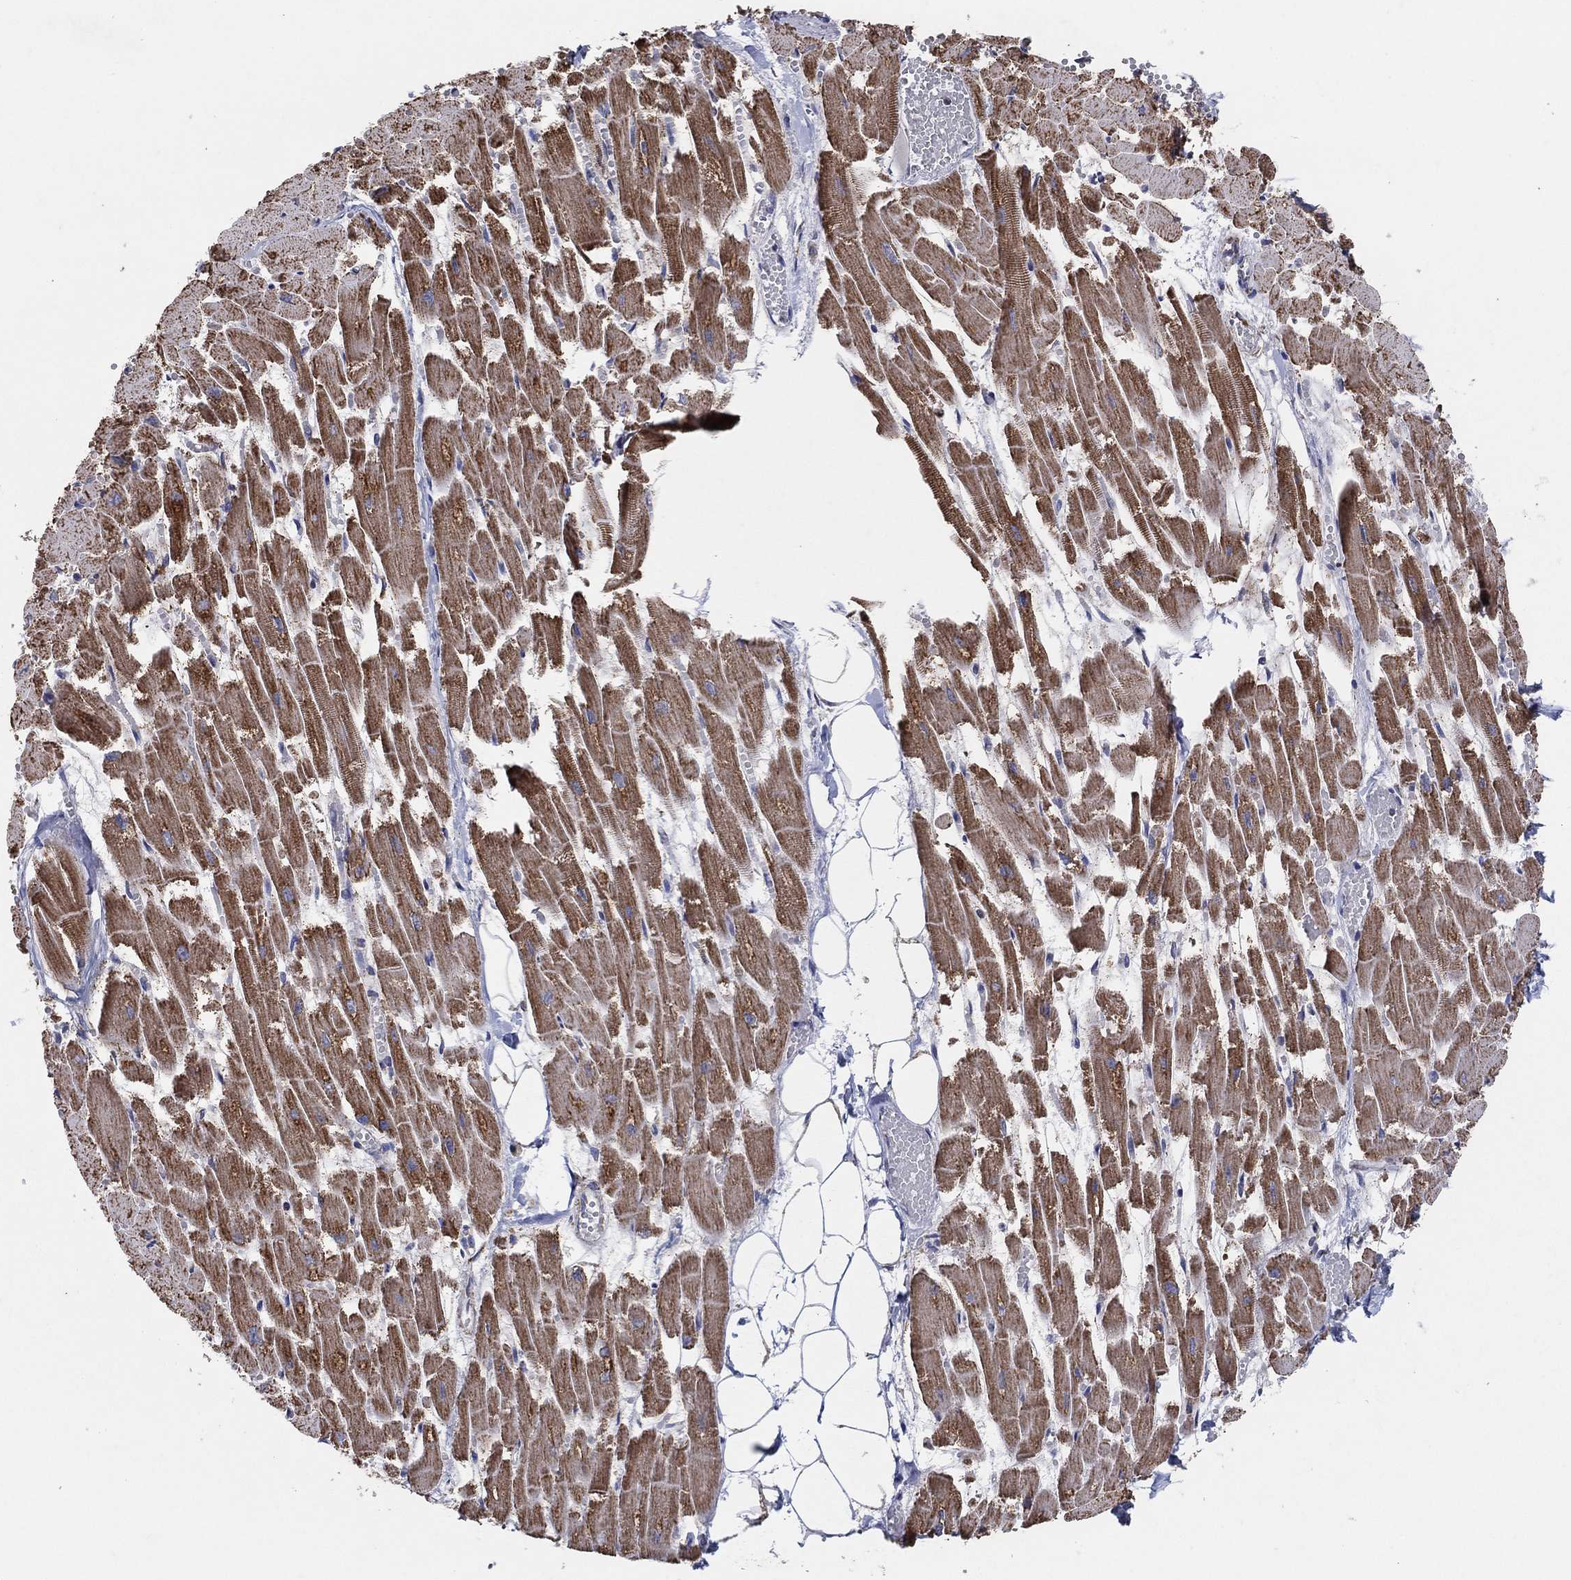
{"staining": {"intensity": "moderate", "quantity": "25%-75%", "location": "cytoplasmic/membranous"}, "tissue": "heart muscle", "cell_type": "Cardiomyocytes", "image_type": "normal", "snomed": [{"axis": "morphology", "description": "Normal tissue, NOS"}, {"axis": "topography", "description": "Heart"}], "caption": "Cardiomyocytes show medium levels of moderate cytoplasmic/membranous expression in approximately 25%-75% of cells in normal human heart muscle. (Brightfield microscopy of DAB IHC at high magnification).", "gene": "C9orf85", "patient": {"sex": "female", "age": 52}}